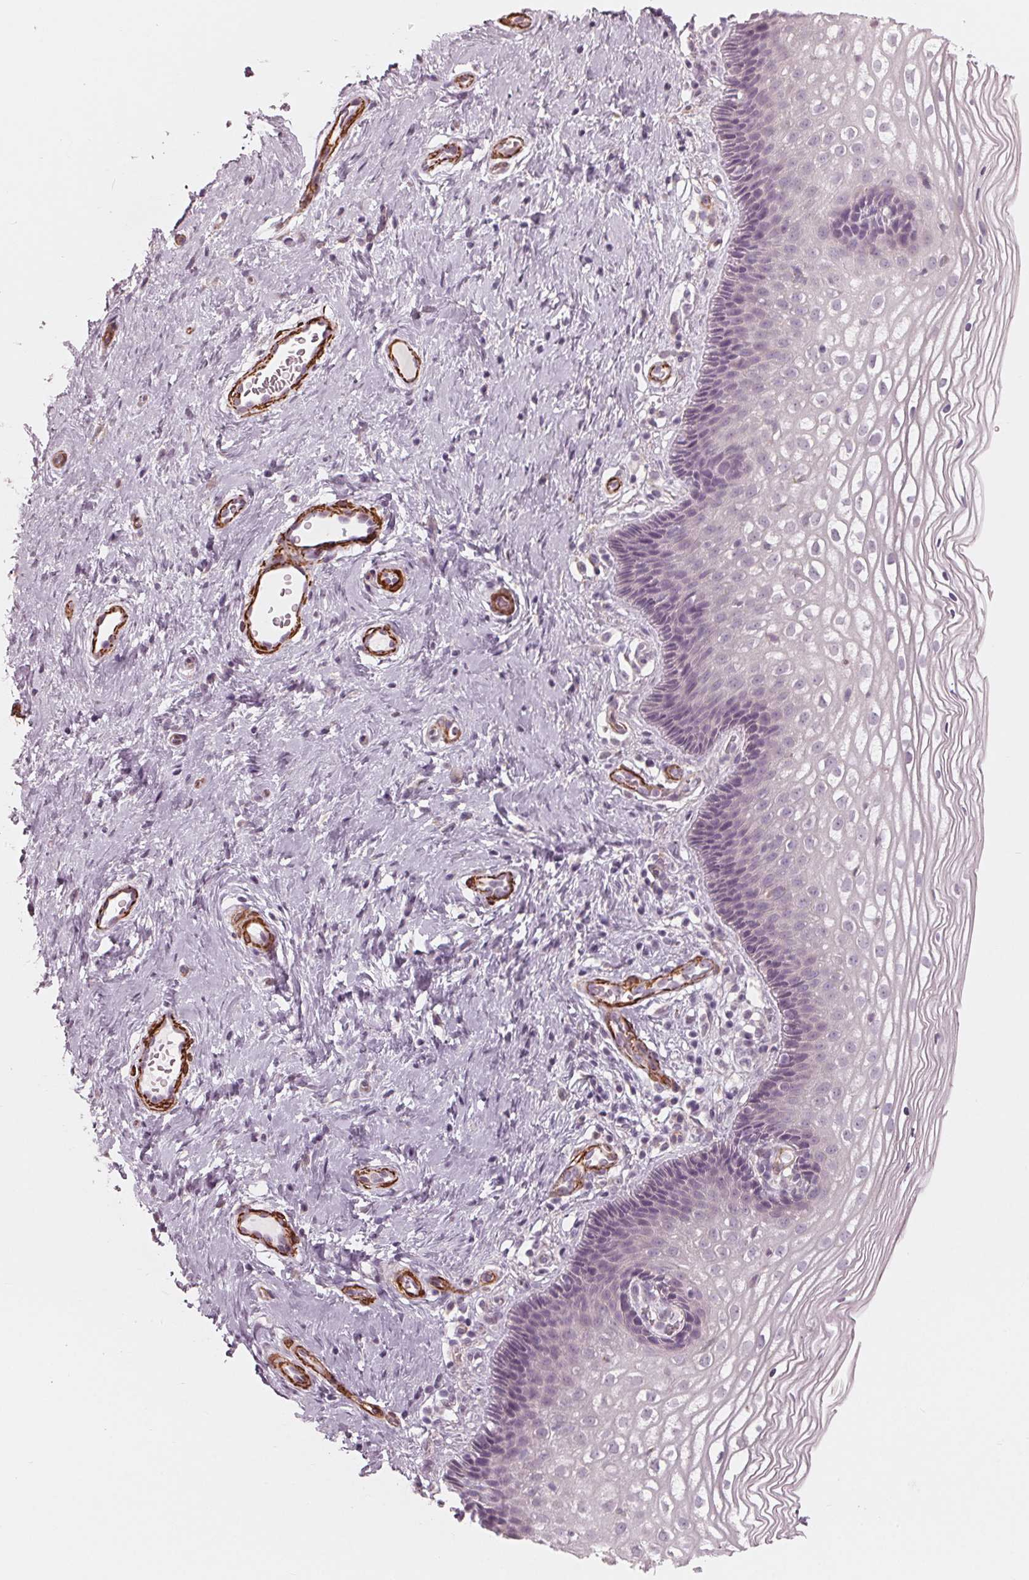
{"staining": {"intensity": "weak", "quantity": "<25%", "location": "cytoplasmic/membranous"}, "tissue": "cervix", "cell_type": "Glandular cells", "image_type": "normal", "snomed": [{"axis": "morphology", "description": "Normal tissue, NOS"}, {"axis": "topography", "description": "Cervix"}], "caption": "IHC of normal cervix shows no positivity in glandular cells.", "gene": "MIER3", "patient": {"sex": "female", "age": 34}}